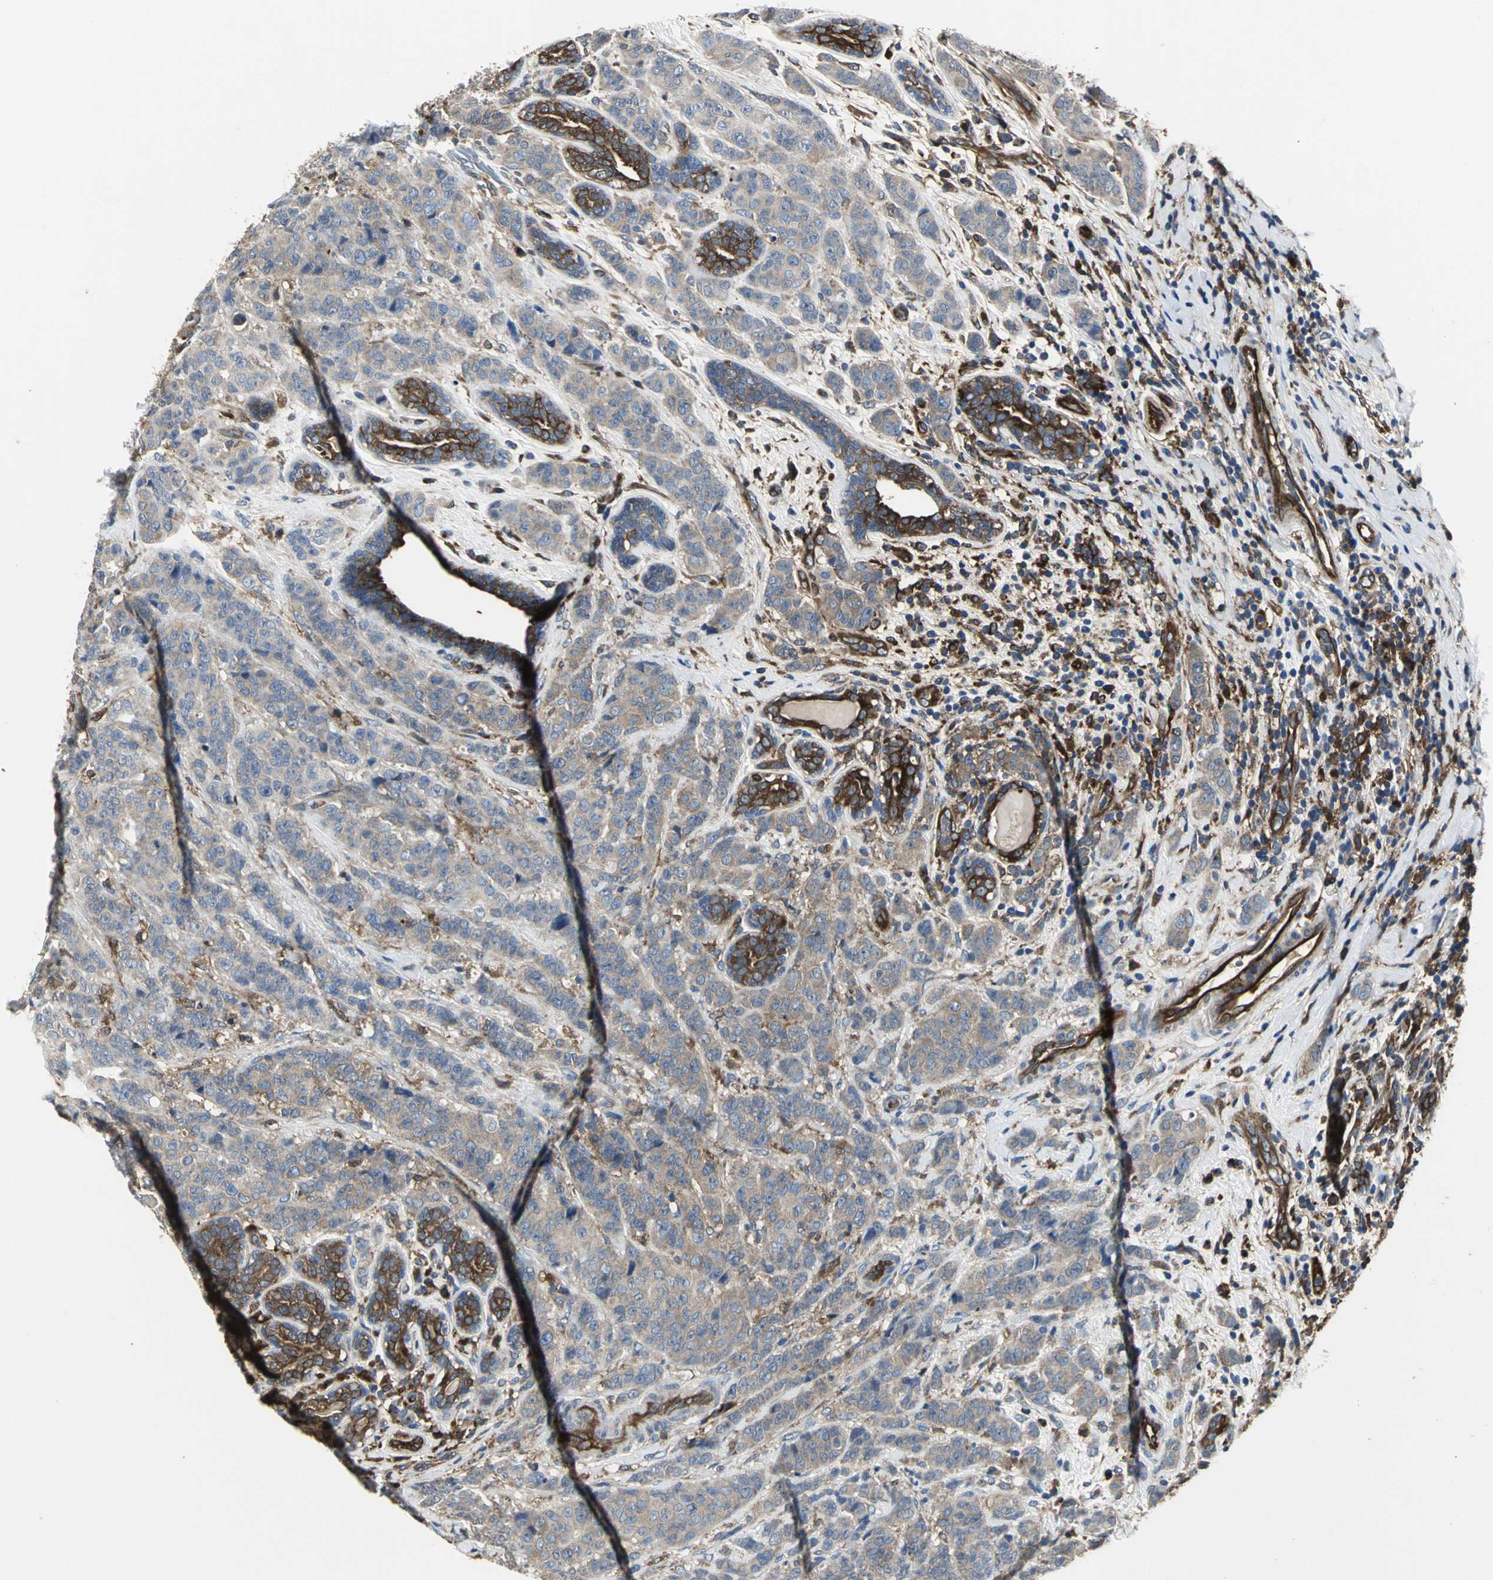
{"staining": {"intensity": "moderate", "quantity": ">75%", "location": "cytoplasmic/membranous"}, "tissue": "breast cancer", "cell_type": "Tumor cells", "image_type": "cancer", "snomed": [{"axis": "morphology", "description": "Duct carcinoma"}, {"axis": "topography", "description": "Breast"}], "caption": "This micrograph displays IHC staining of infiltrating ductal carcinoma (breast), with medium moderate cytoplasmic/membranous expression in about >75% of tumor cells.", "gene": "CHRNB1", "patient": {"sex": "female", "age": 40}}